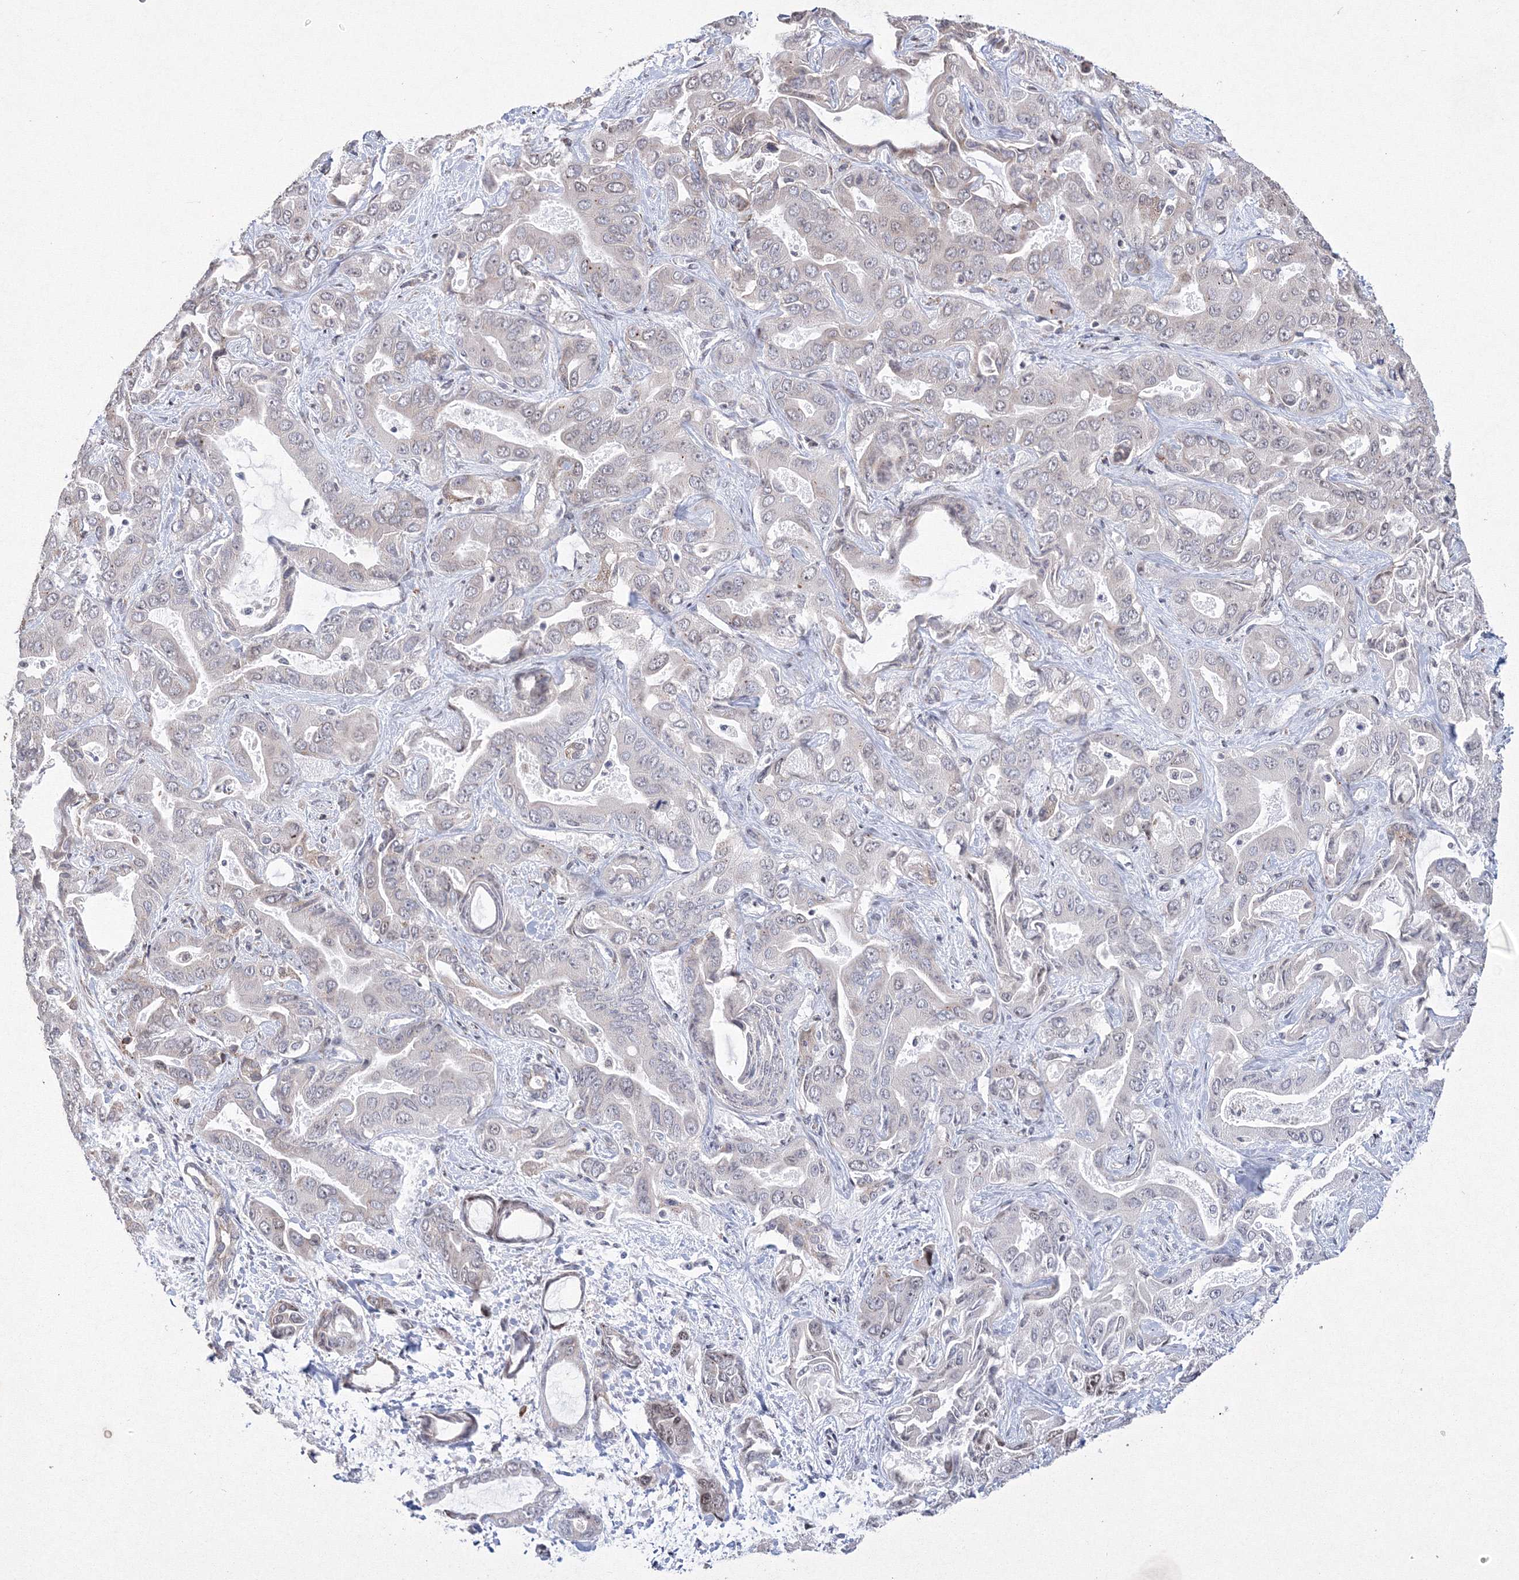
{"staining": {"intensity": "negative", "quantity": "none", "location": "none"}, "tissue": "liver cancer", "cell_type": "Tumor cells", "image_type": "cancer", "snomed": [{"axis": "morphology", "description": "Cholangiocarcinoma"}, {"axis": "topography", "description": "Liver"}], "caption": "An immunohistochemistry photomicrograph of liver cancer is shown. There is no staining in tumor cells of liver cancer. (Stains: DAB IHC with hematoxylin counter stain, Microscopy: brightfield microscopy at high magnification).", "gene": "EFCAB12", "patient": {"sex": "female", "age": 52}}